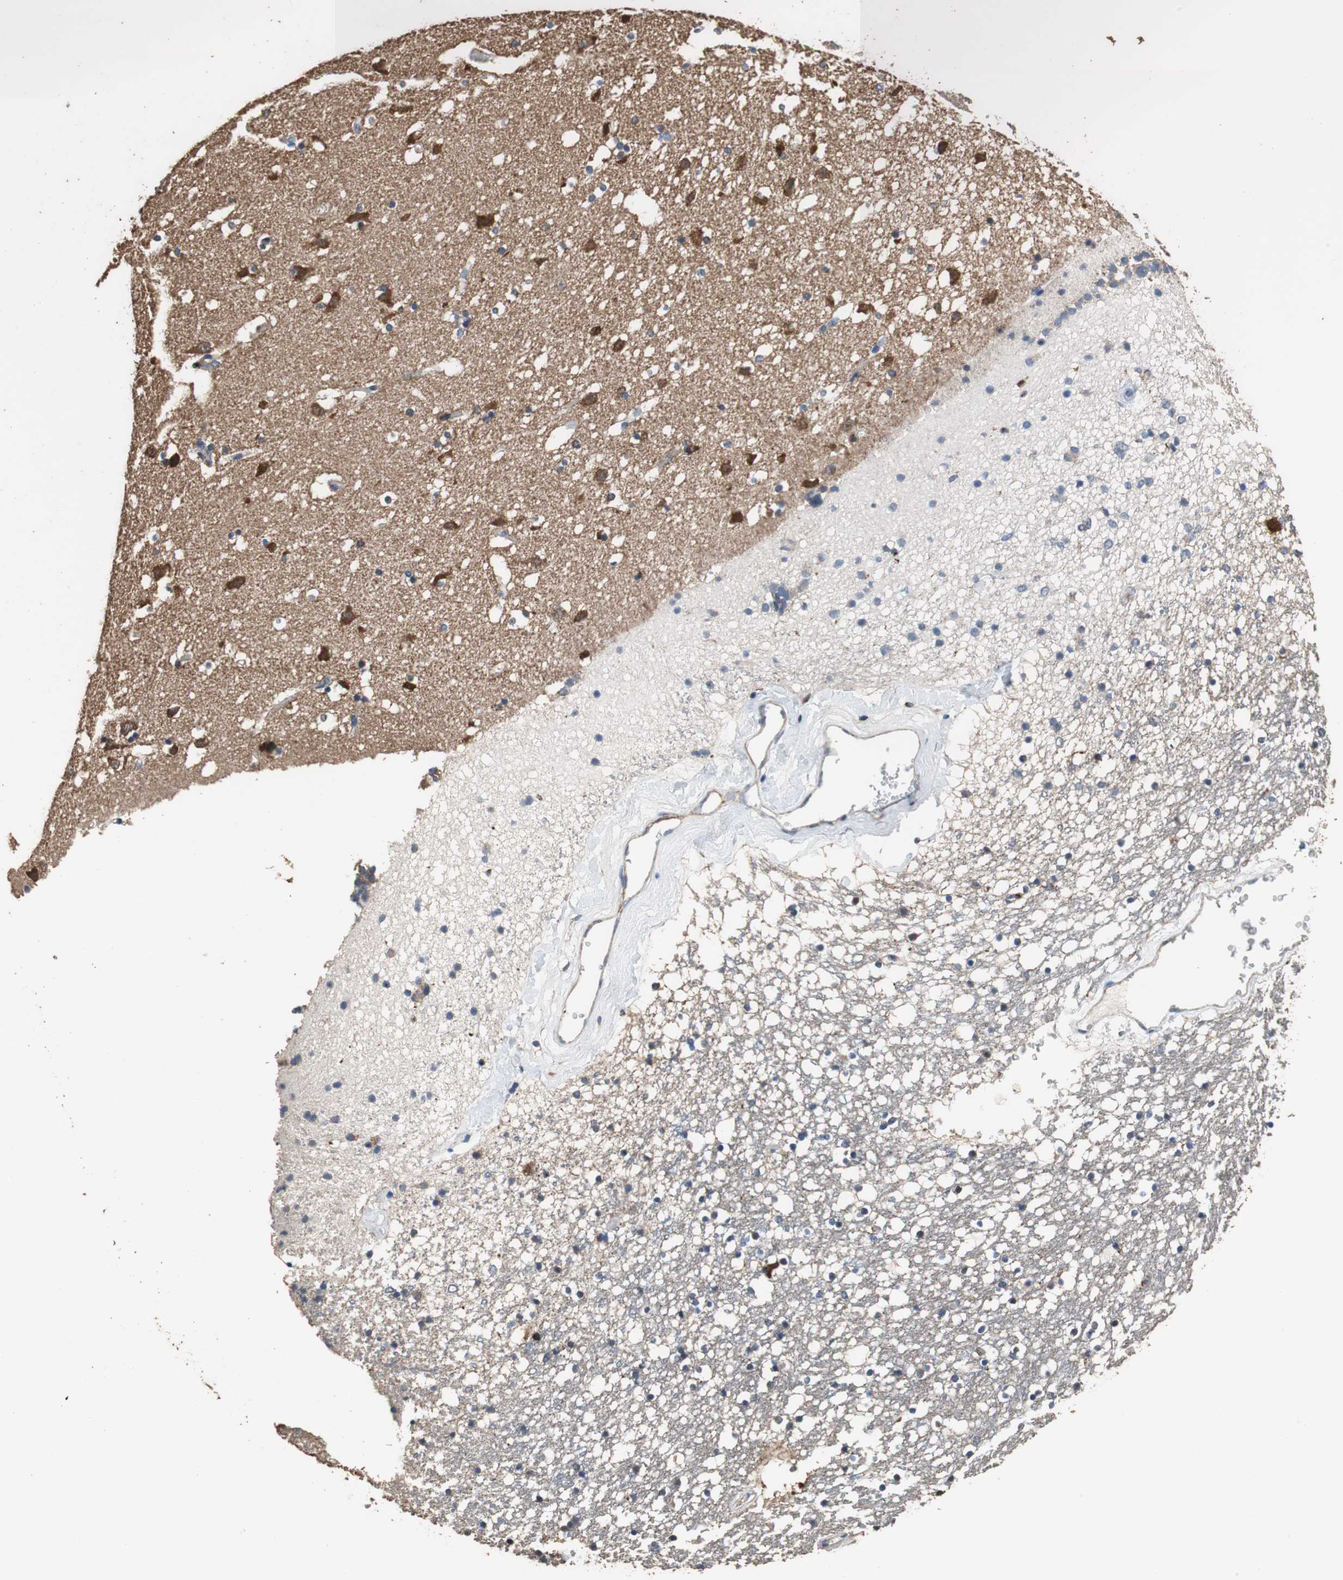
{"staining": {"intensity": "negative", "quantity": "none", "location": "none"}, "tissue": "caudate", "cell_type": "Glial cells", "image_type": "normal", "snomed": [{"axis": "morphology", "description": "Normal tissue, NOS"}, {"axis": "topography", "description": "Lateral ventricle wall"}], "caption": "This is an immunohistochemistry (IHC) histopathology image of benign human caudate. There is no staining in glial cells.", "gene": "PRKRA", "patient": {"sex": "male", "age": 45}}